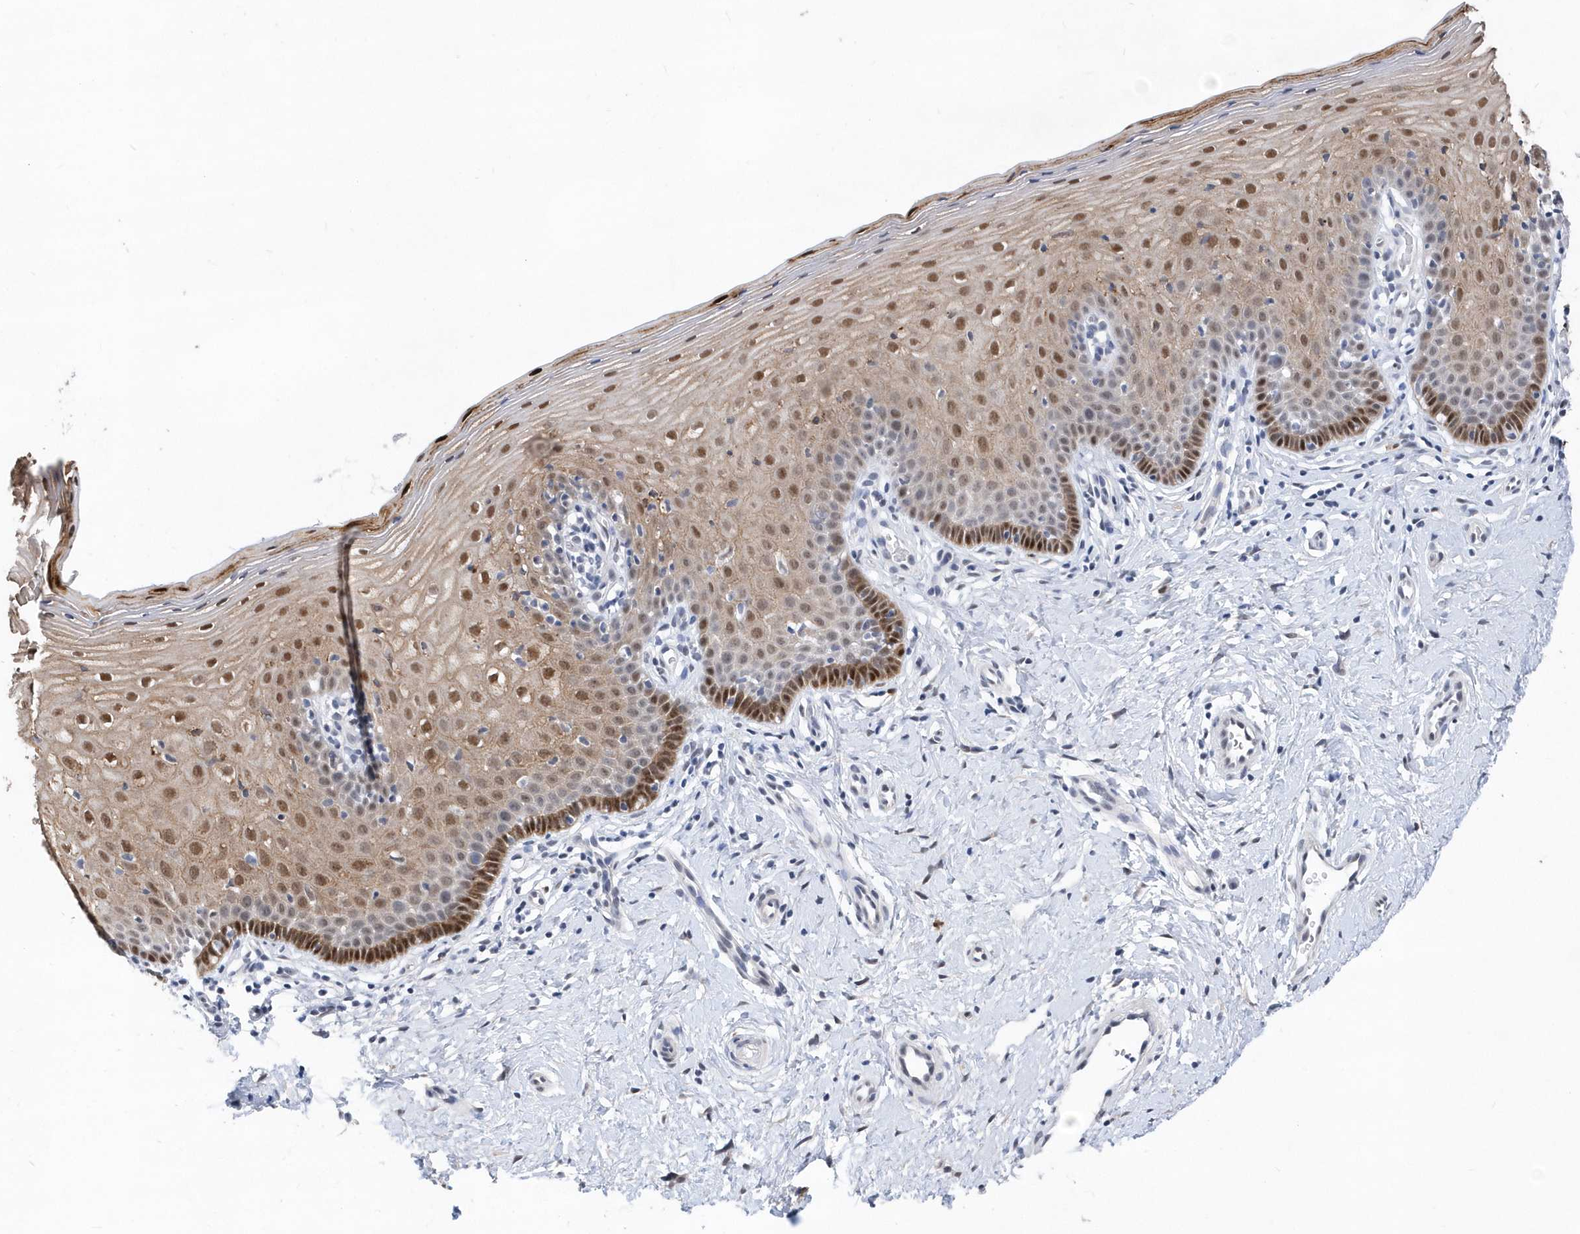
{"staining": {"intensity": "weak", "quantity": "<25%", "location": "nuclear"}, "tissue": "cervix", "cell_type": "Glandular cells", "image_type": "normal", "snomed": [{"axis": "morphology", "description": "Normal tissue, NOS"}, {"axis": "topography", "description": "Cervix"}], "caption": "Immunohistochemistry of benign human cervix exhibits no positivity in glandular cells.", "gene": "RPP30", "patient": {"sex": "female", "age": 36}}